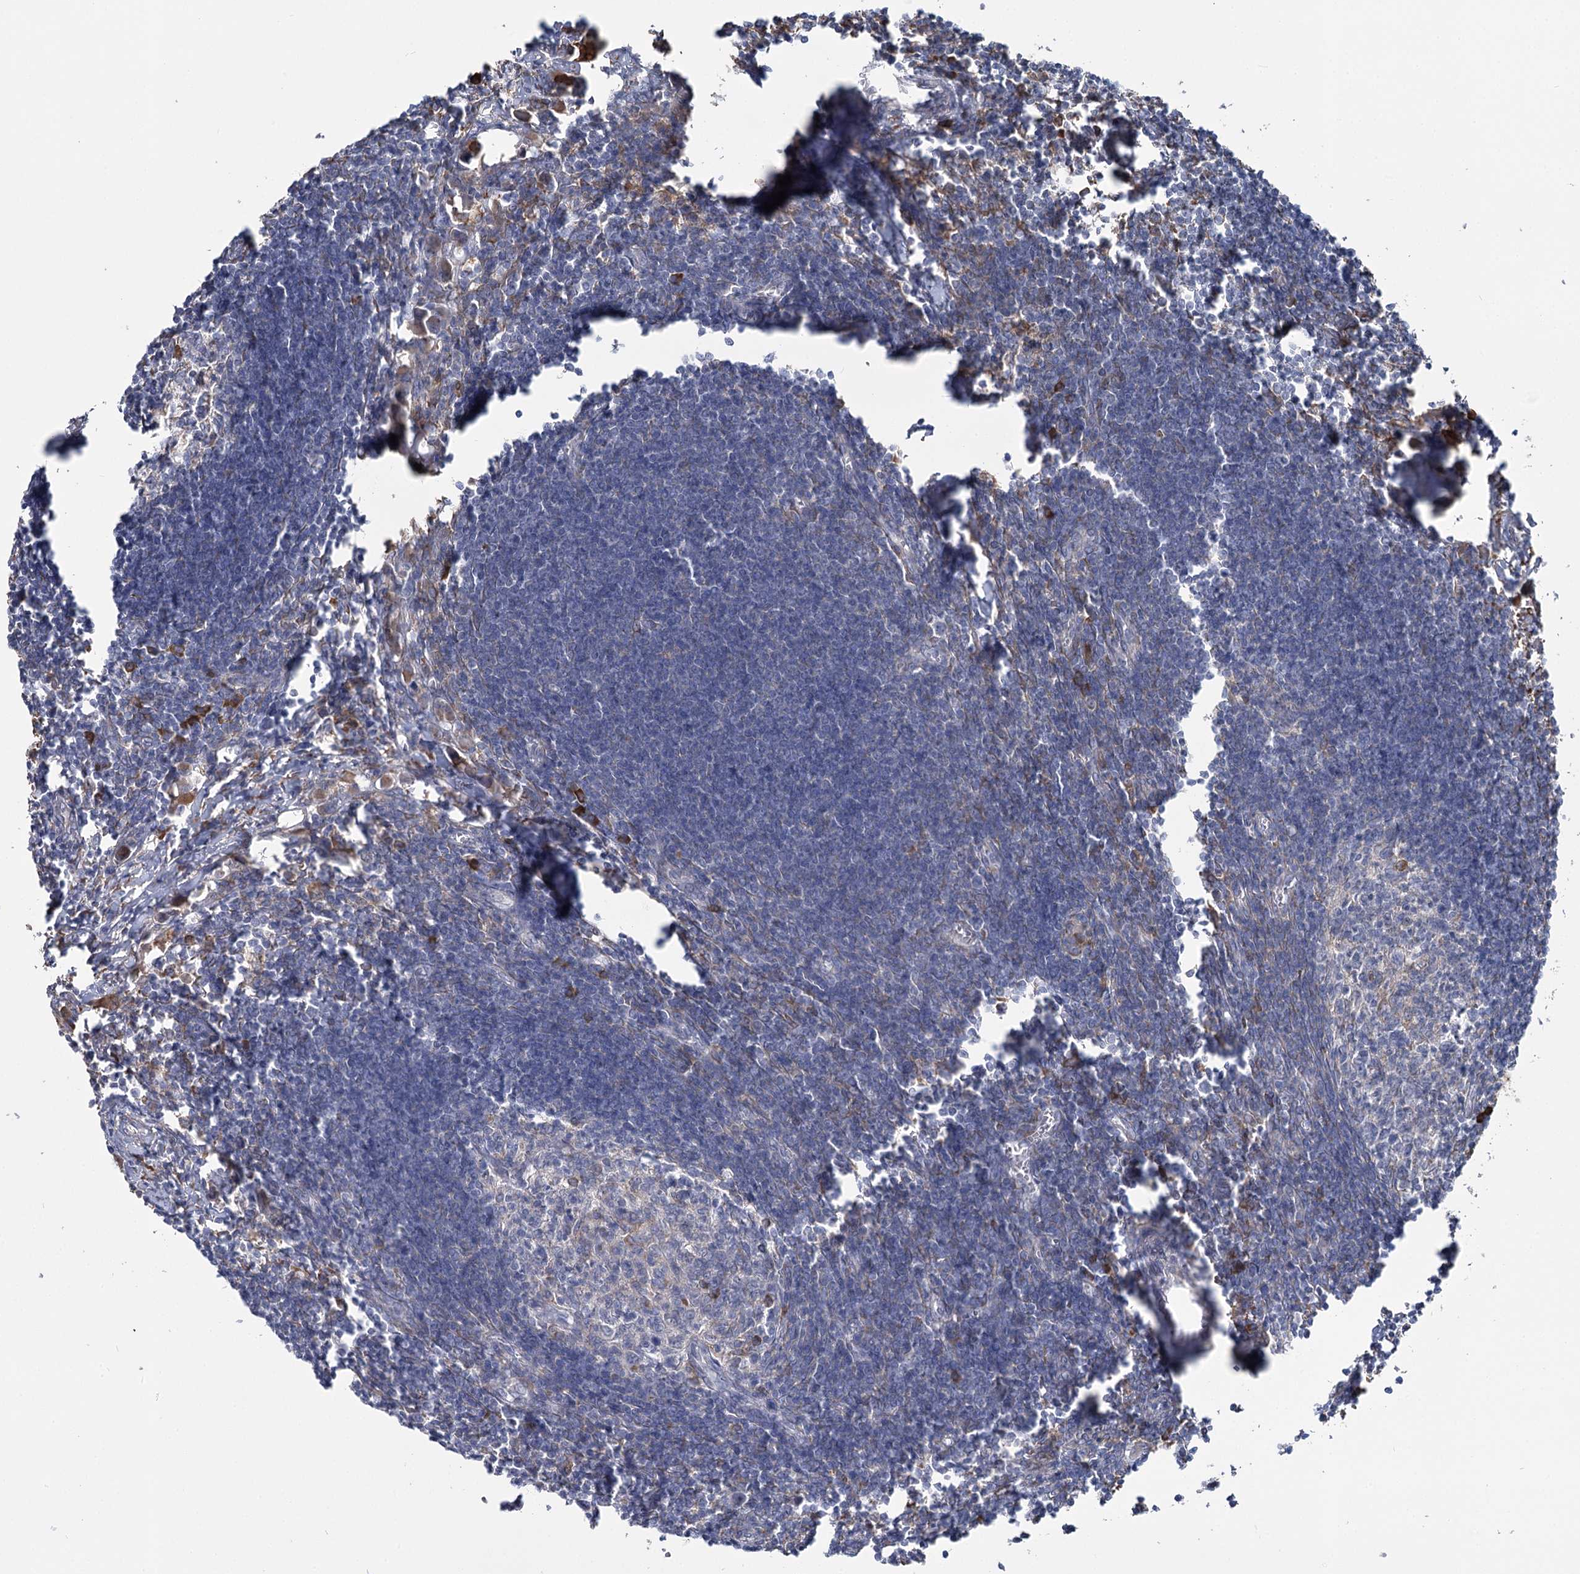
{"staining": {"intensity": "moderate", "quantity": "<25%", "location": "cytoplasmic/membranous"}, "tissue": "lymph node", "cell_type": "Germinal center cells", "image_type": "normal", "snomed": [{"axis": "morphology", "description": "Normal tissue, NOS"}, {"axis": "morphology", "description": "Malignant melanoma, Metastatic site"}, {"axis": "topography", "description": "Lymph node"}], "caption": "Immunohistochemical staining of benign lymph node shows low levels of moderate cytoplasmic/membranous staining in about <25% of germinal center cells.", "gene": "ZCCHC9", "patient": {"sex": "male", "age": 41}}